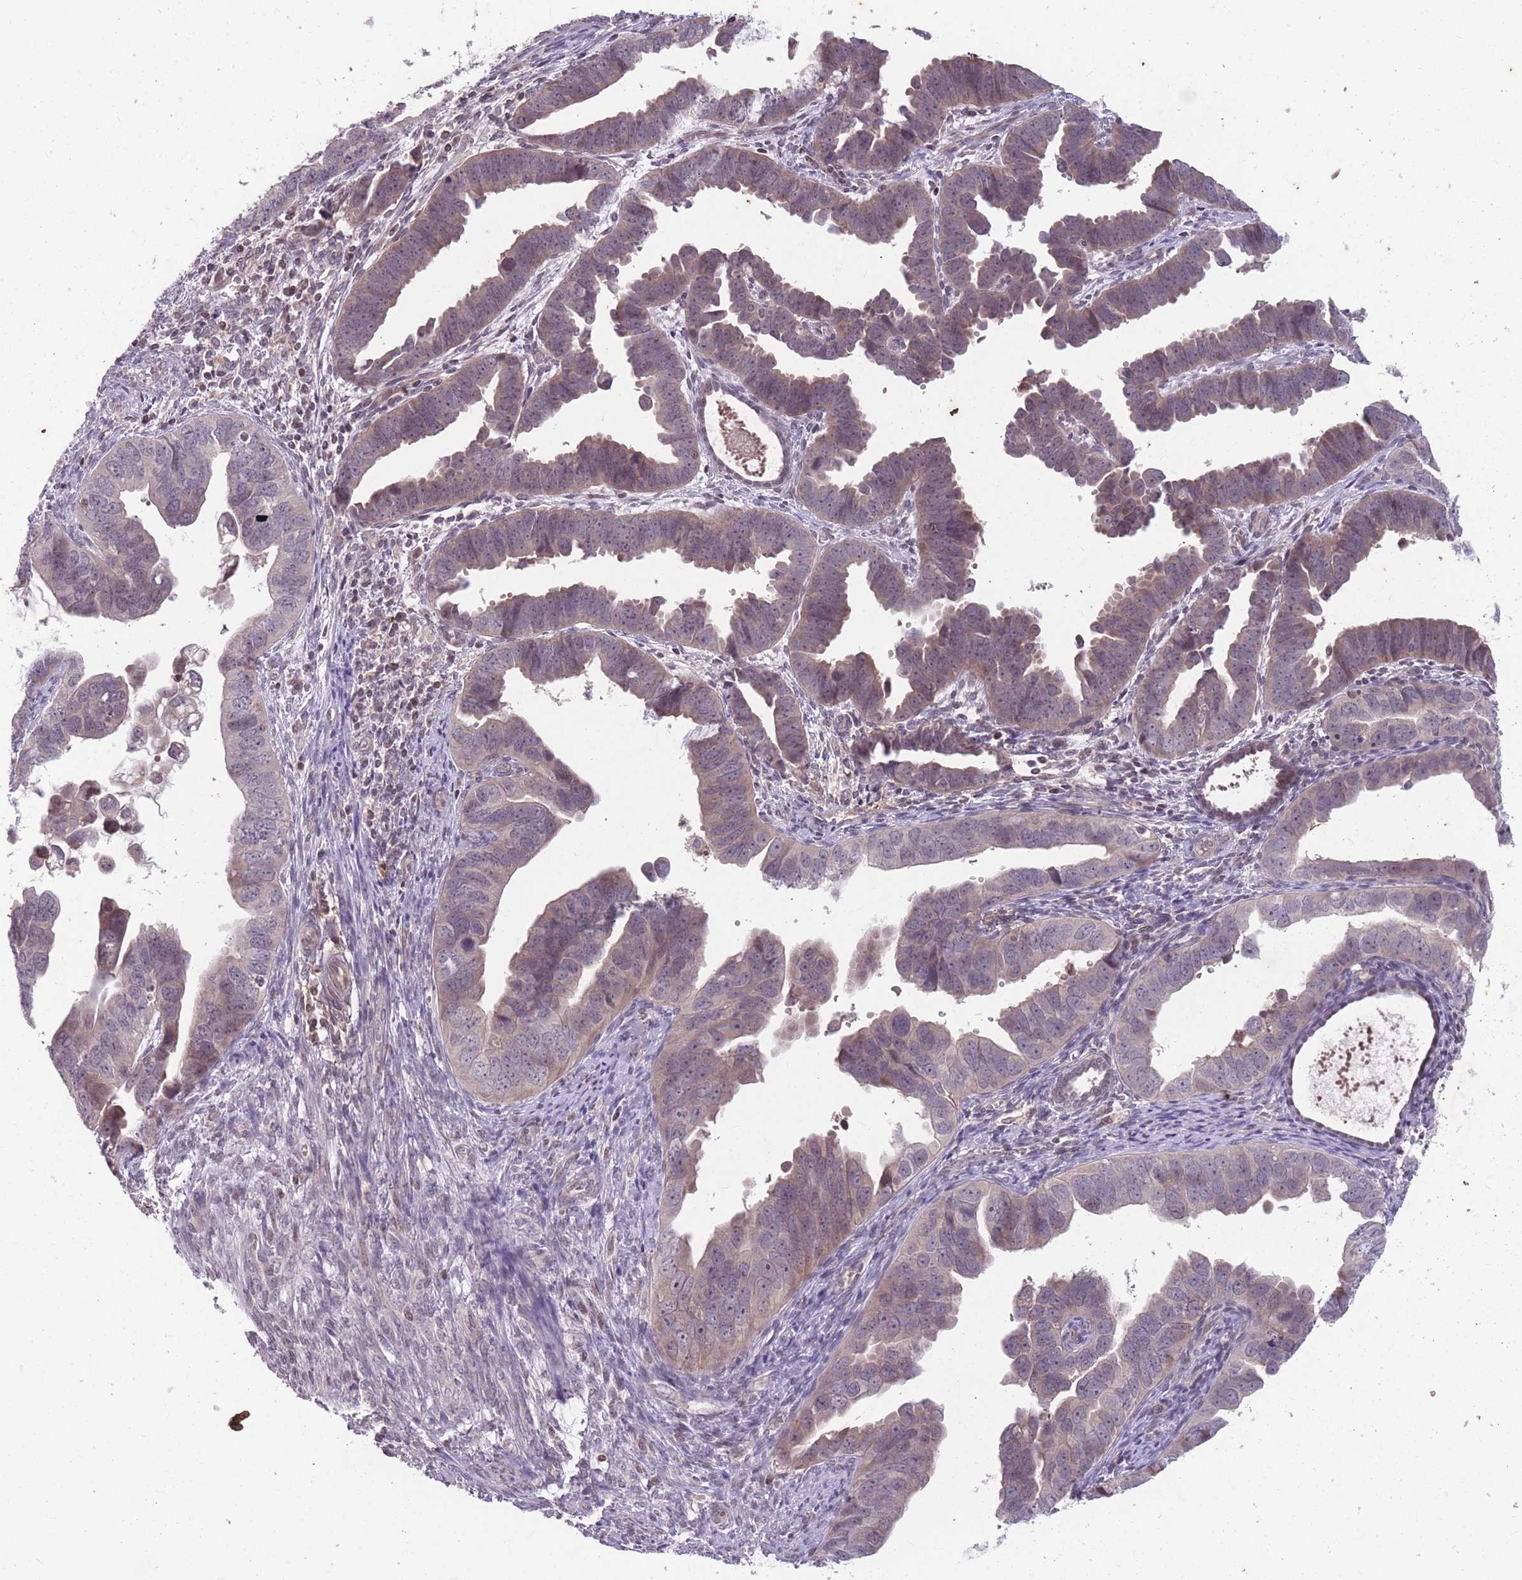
{"staining": {"intensity": "weak", "quantity": "25%-75%", "location": "cytoplasmic/membranous"}, "tissue": "endometrial cancer", "cell_type": "Tumor cells", "image_type": "cancer", "snomed": [{"axis": "morphology", "description": "Adenocarcinoma, NOS"}, {"axis": "topography", "description": "Endometrium"}], "caption": "Human endometrial adenocarcinoma stained with a protein marker displays weak staining in tumor cells.", "gene": "GGT5", "patient": {"sex": "female", "age": 75}}